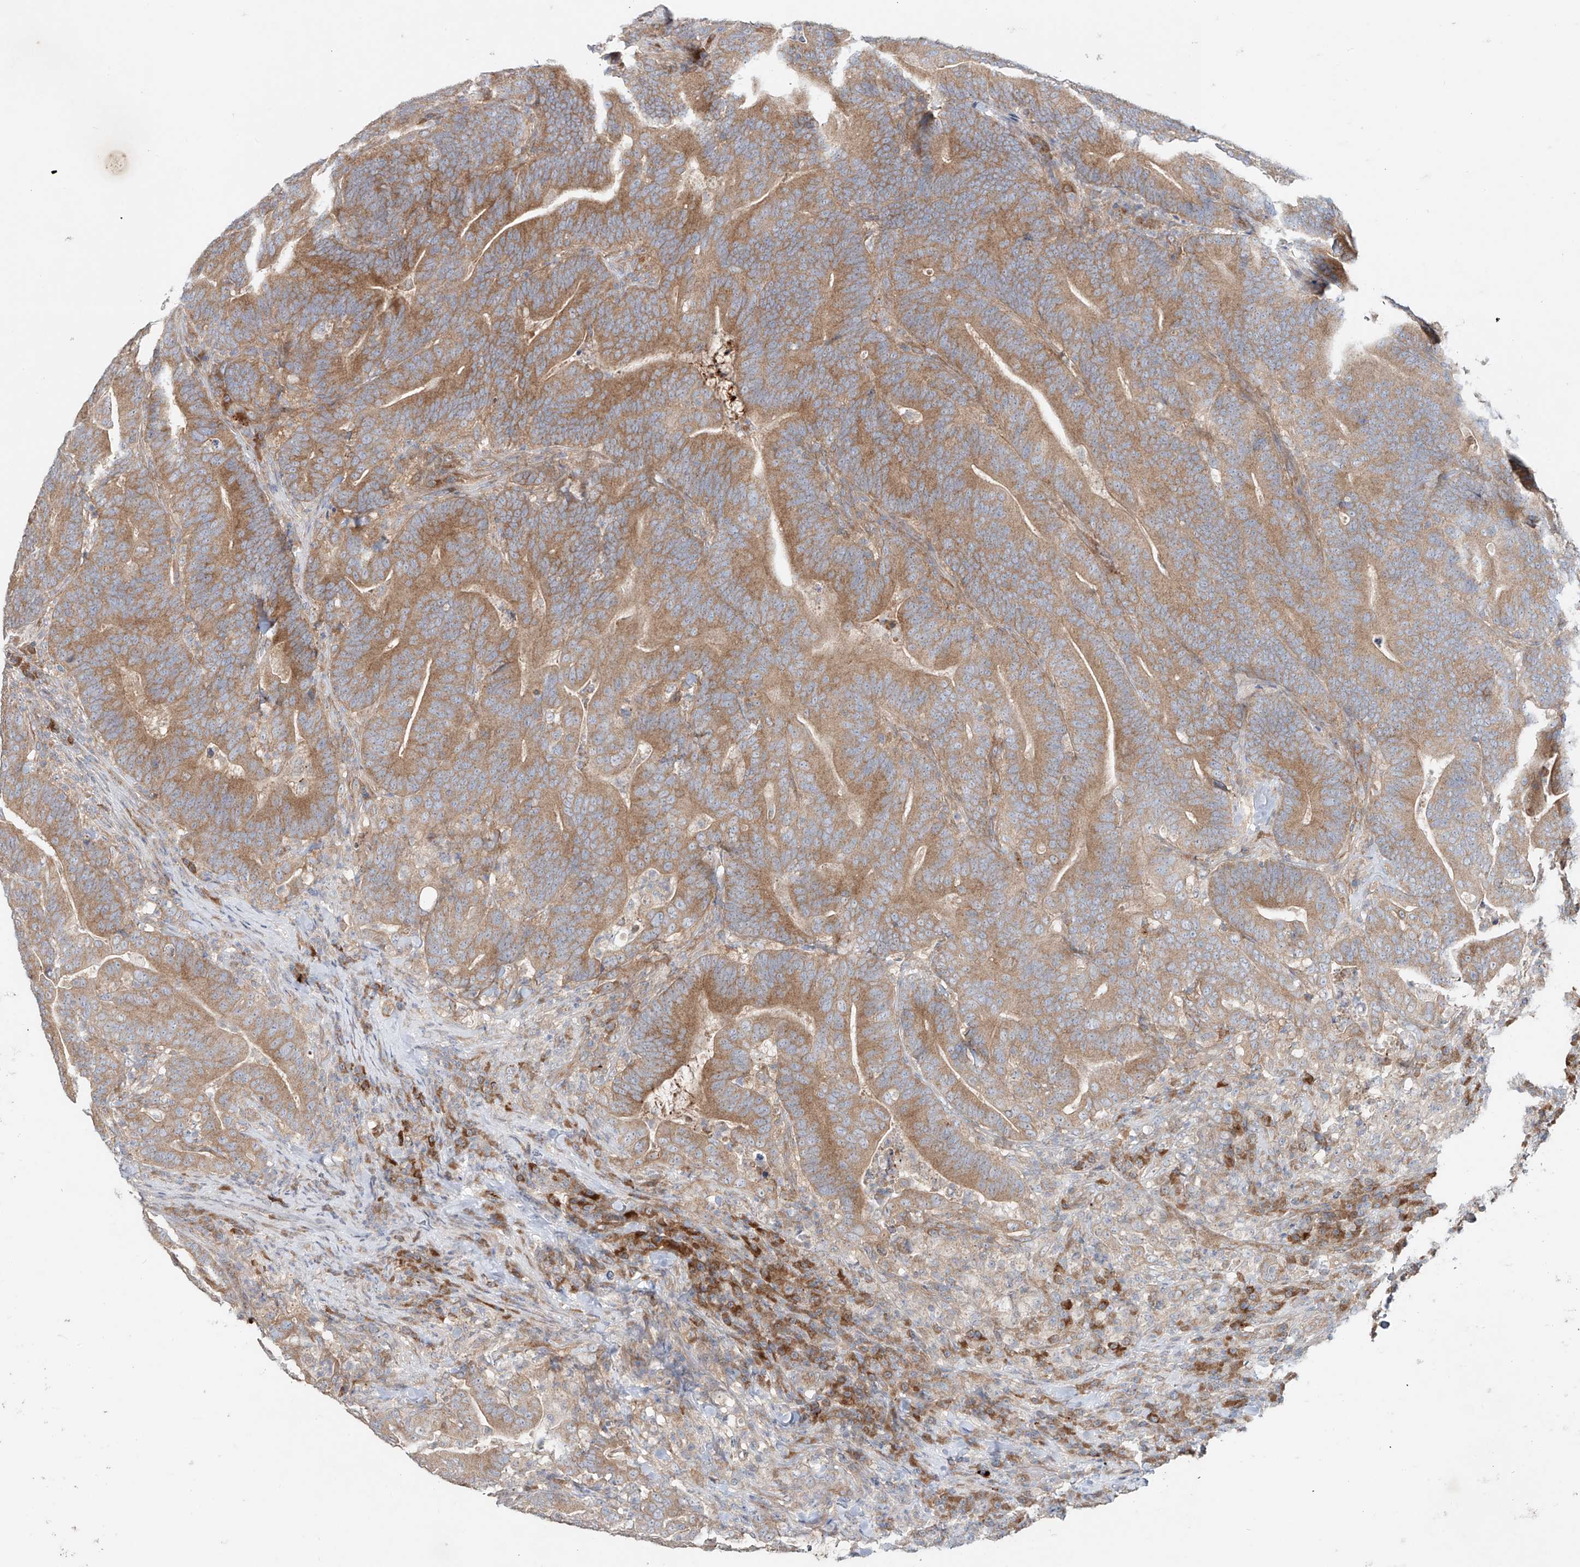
{"staining": {"intensity": "moderate", "quantity": ">75%", "location": "cytoplasmic/membranous"}, "tissue": "colorectal cancer", "cell_type": "Tumor cells", "image_type": "cancer", "snomed": [{"axis": "morphology", "description": "Adenocarcinoma, NOS"}, {"axis": "topography", "description": "Colon"}], "caption": "The immunohistochemical stain labels moderate cytoplasmic/membranous expression in tumor cells of colorectal cancer tissue. Nuclei are stained in blue.", "gene": "TJAP1", "patient": {"sex": "female", "age": 66}}